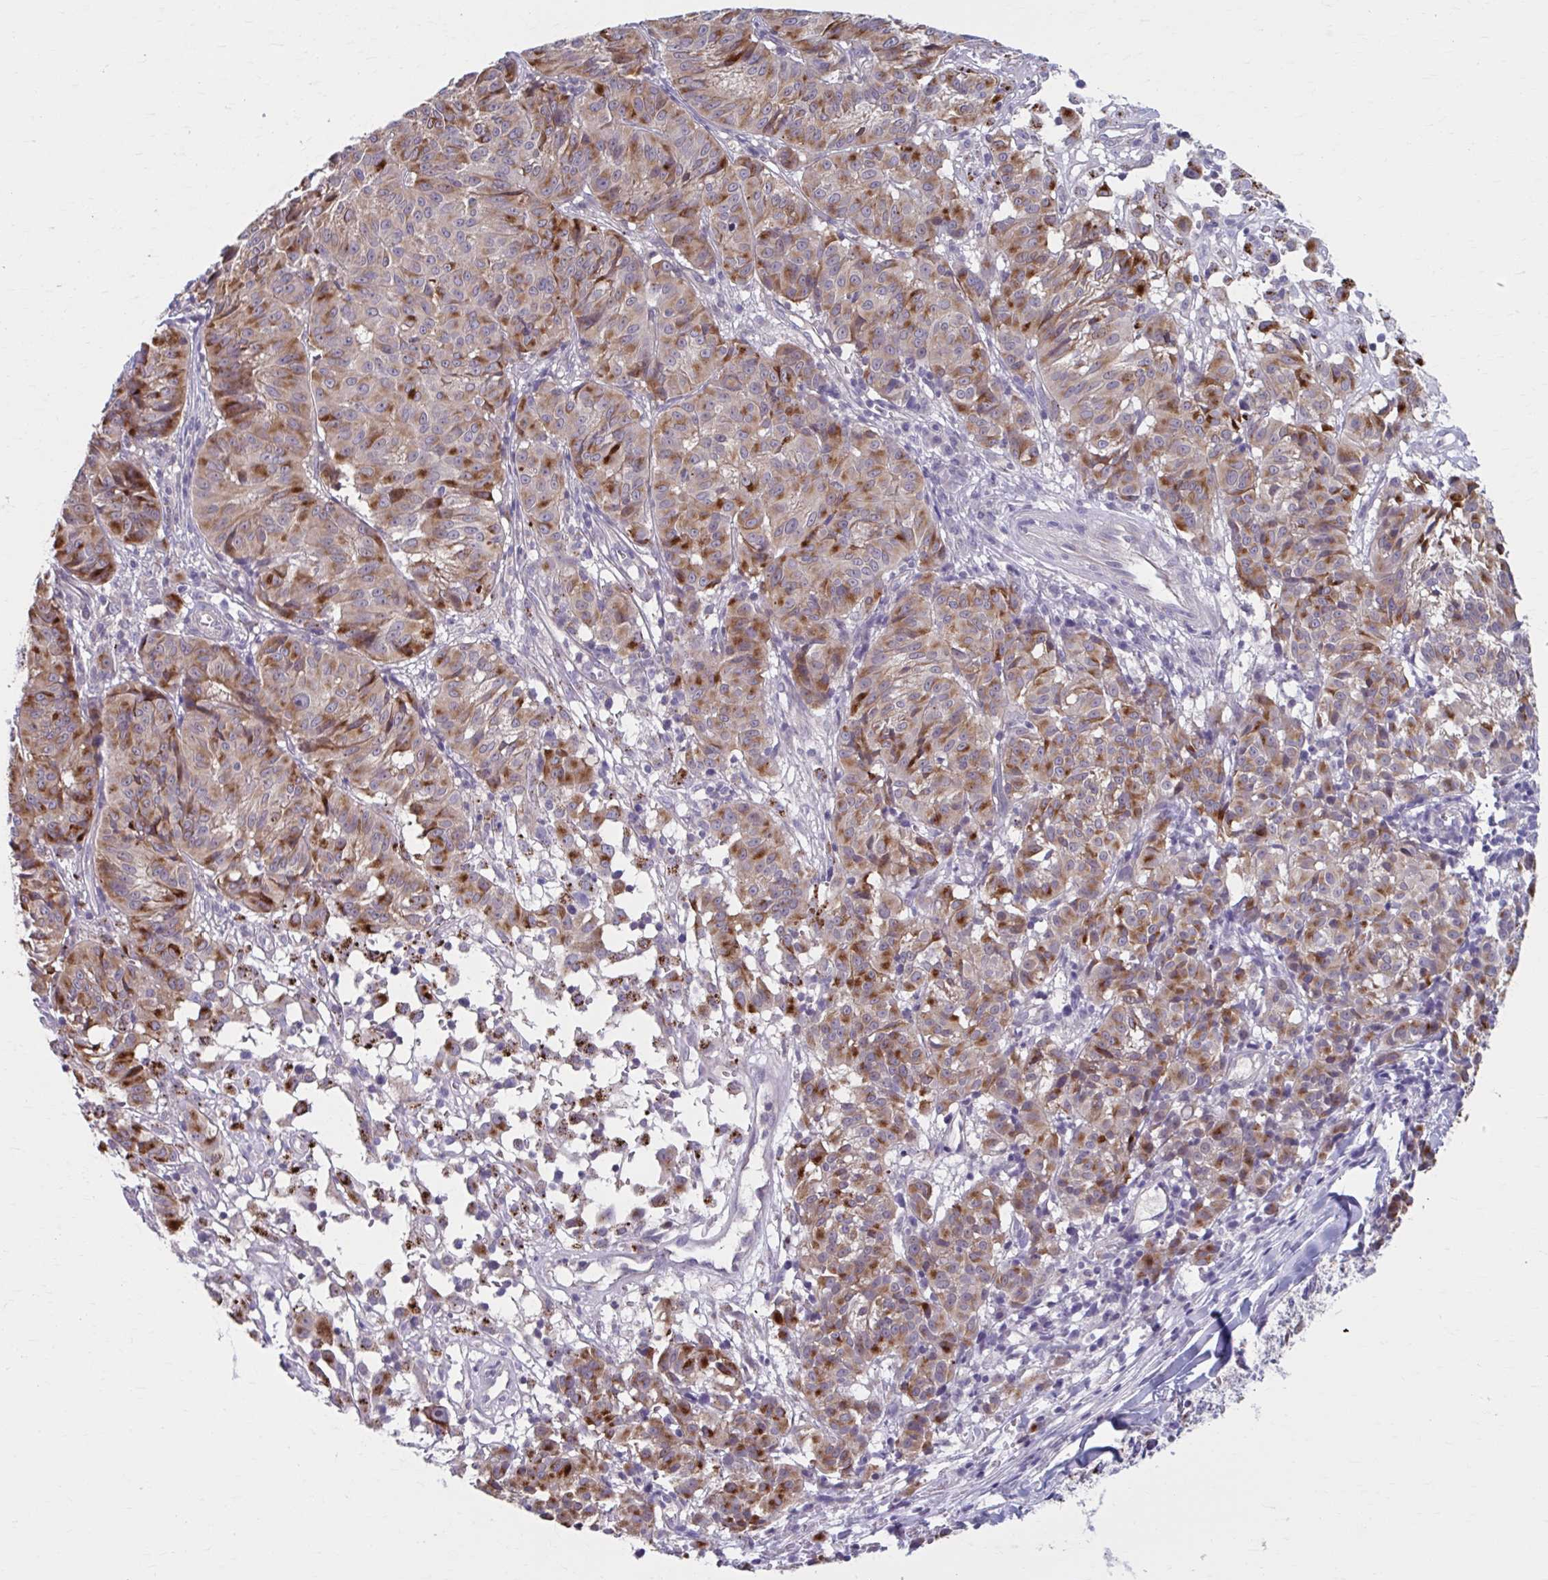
{"staining": {"intensity": "moderate", "quantity": ">75%", "location": "cytoplasmic/membranous"}, "tissue": "melanoma", "cell_type": "Tumor cells", "image_type": "cancer", "snomed": [{"axis": "morphology", "description": "Malignant melanoma, NOS"}, {"axis": "topography", "description": "Skin"}], "caption": "DAB immunohistochemical staining of human melanoma demonstrates moderate cytoplasmic/membranous protein expression in about >75% of tumor cells. The staining is performed using DAB brown chromogen to label protein expression. The nuclei are counter-stained blue using hematoxylin.", "gene": "CHST3", "patient": {"sex": "female", "age": 72}}